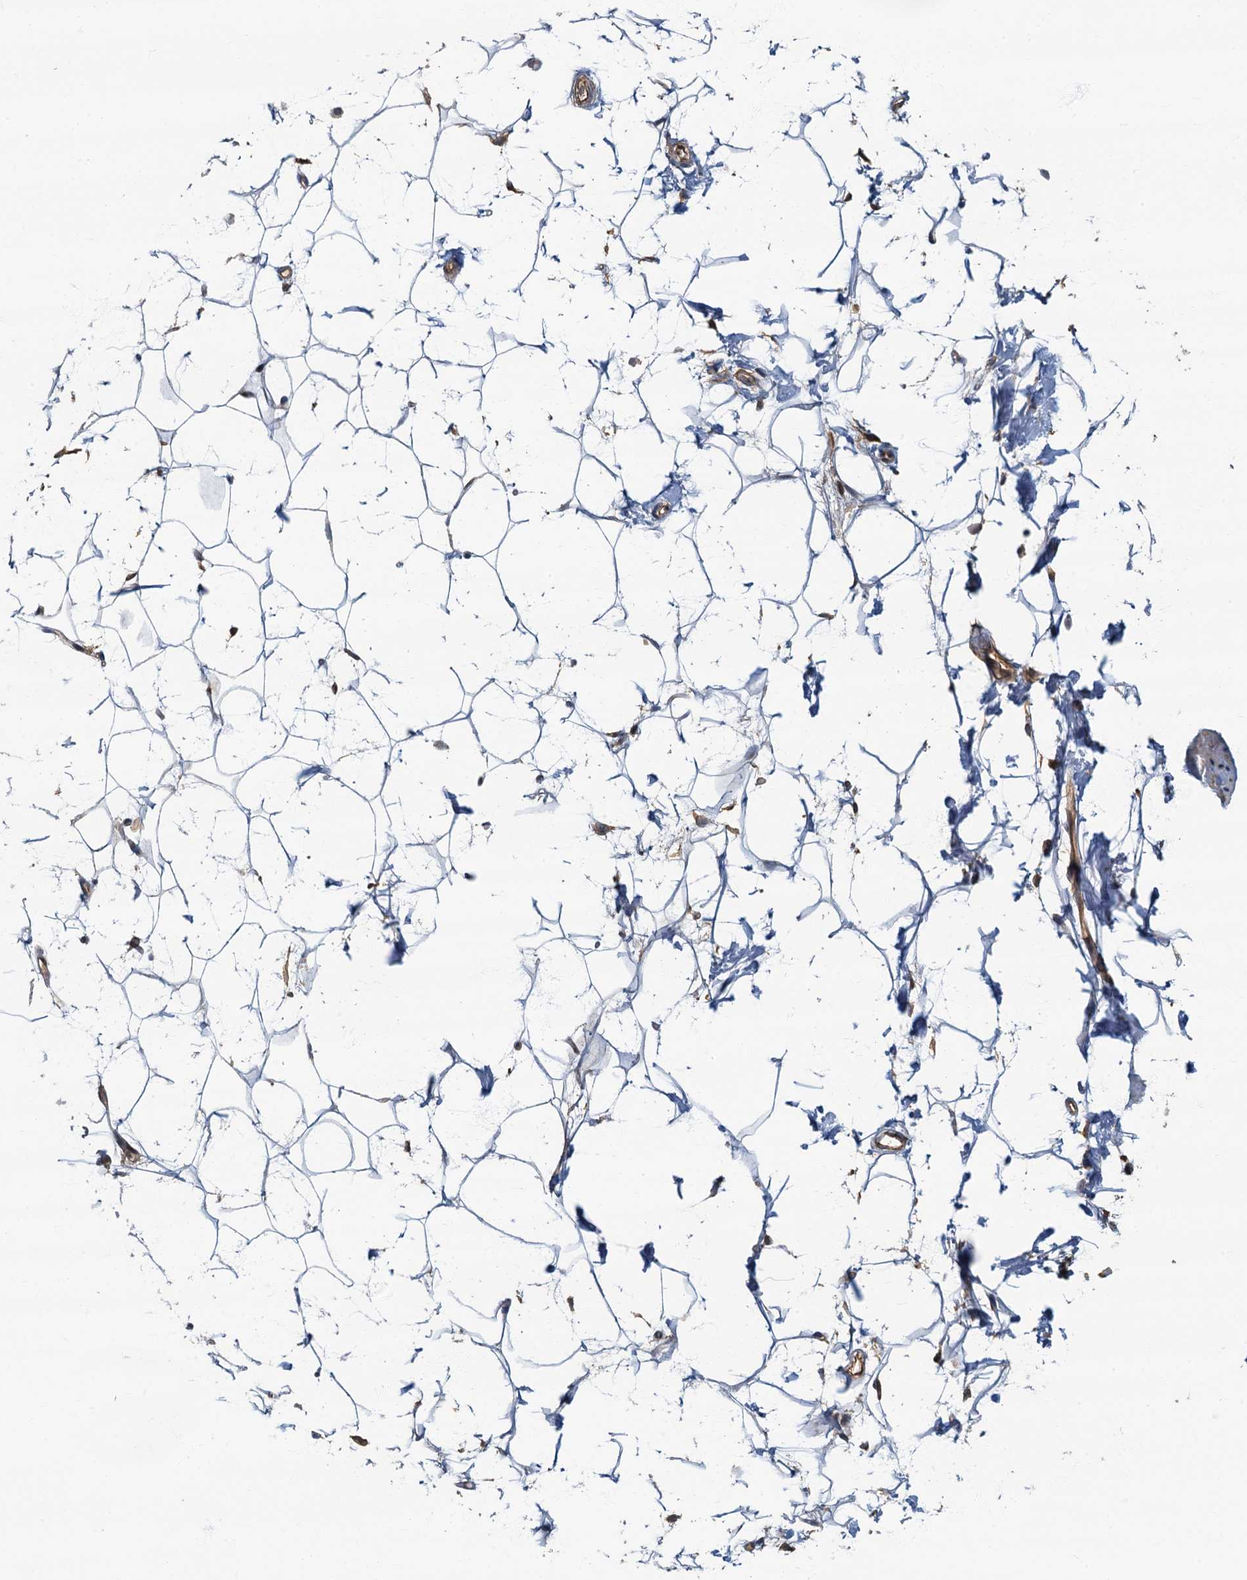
{"staining": {"intensity": "negative", "quantity": "none", "location": "none"}, "tissue": "adipose tissue", "cell_type": "Adipocytes", "image_type": "normal", "snomed": [{"axis": "morphology", "description": "Normal tissue, NOS"}, {"axis": "topography", "description": "Breast"}], "caption": "Immunohistochemistry of normal adipose tissue demonstrates no positivity in adipocytes. (DAB immunohistochemistry (IHC), high magnification).", "gene": "CKAP2L", "patient": {"sex": "female", "age": 26}}